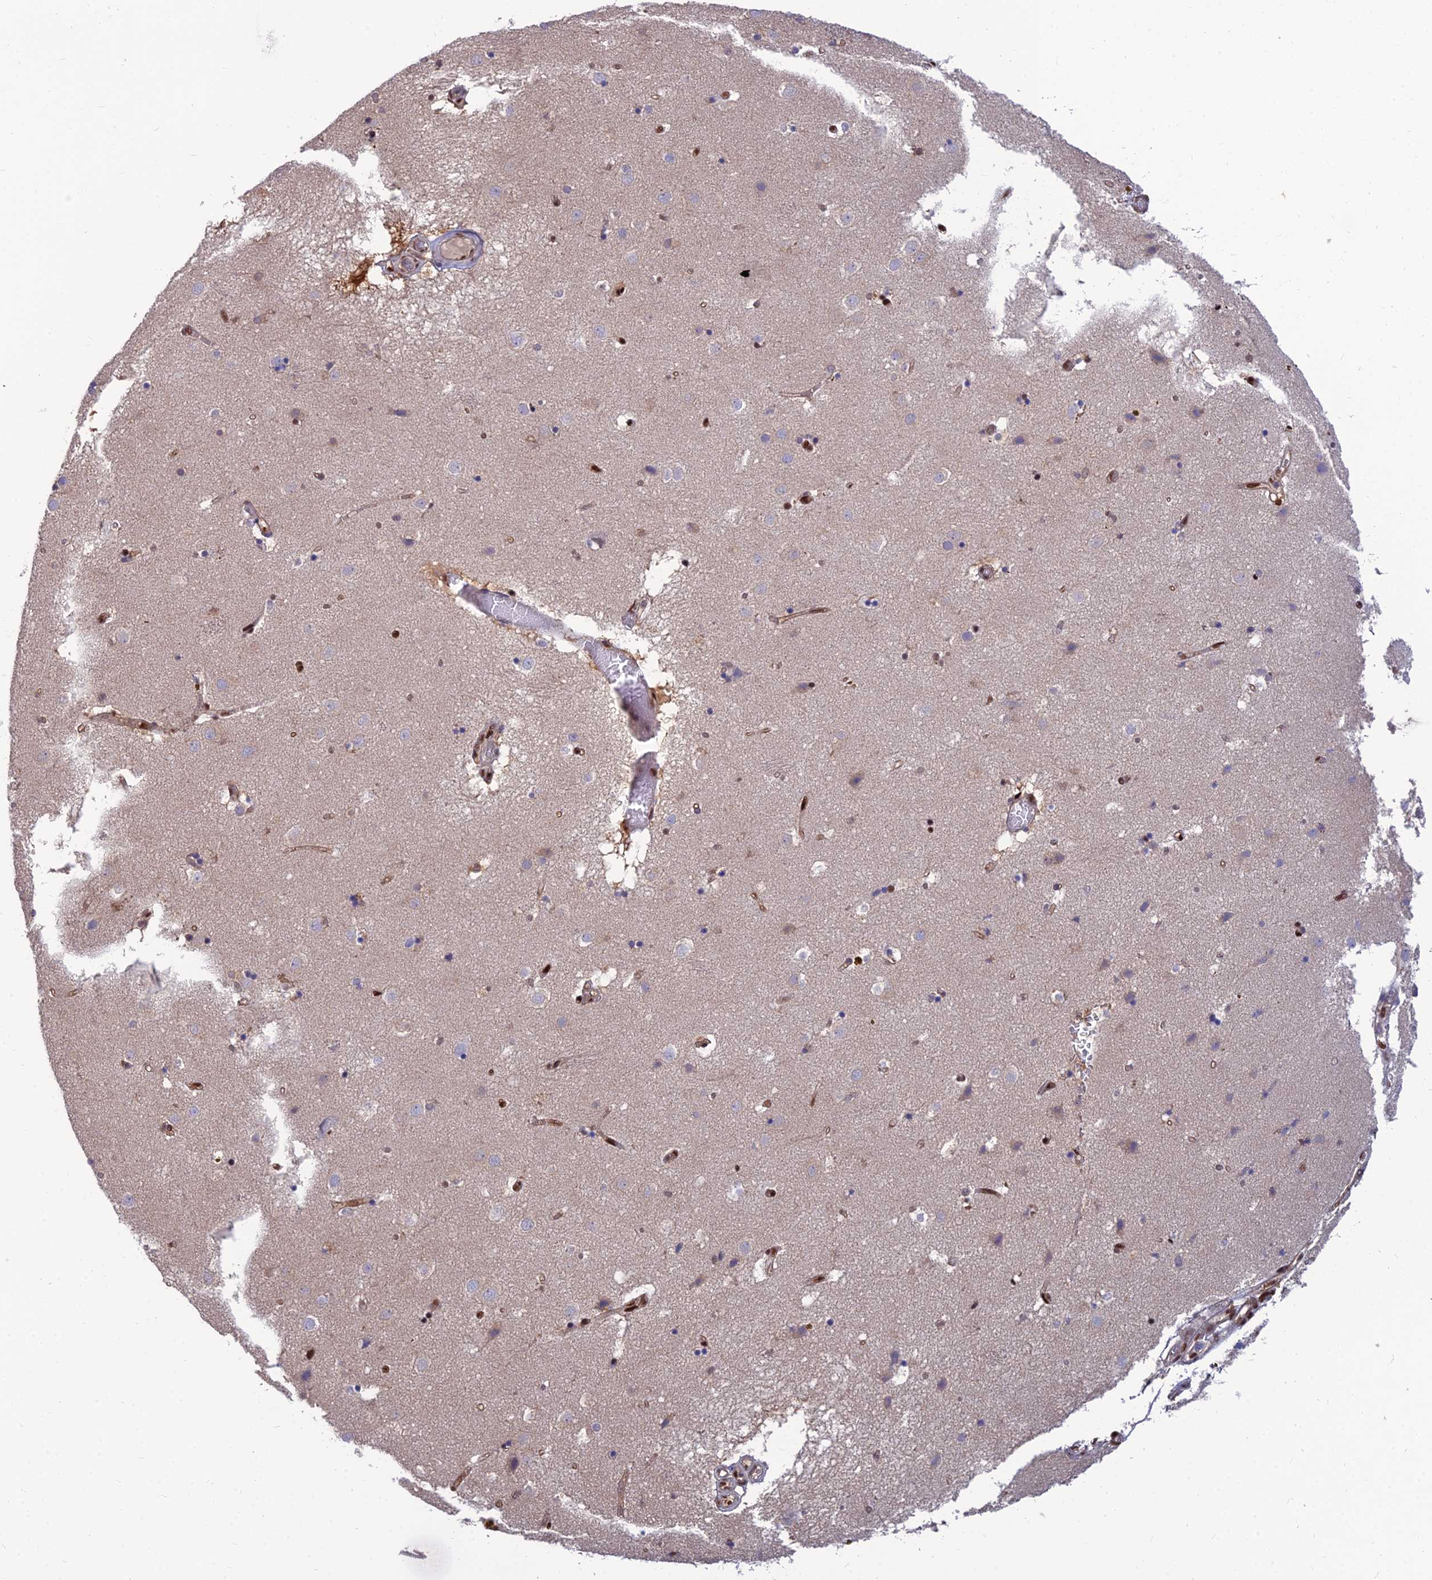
{"staining": {"intensity": "strong", "quantity": "25%-75%", "location": "nuclear"}, "tissue": "caudate", "cell_type": "Glial cells", "image_type": "normal", "snomed": [{"axis": "morphology", "description": "Normal tissue, NOS"}, {"axis": "topography", "description": "Lateral ventricle wall"}], "caption": "Immunohistochemistry (IHC) image of normal caudate: caudate stained using immunohistochemistry reveals high levels of strong protein expression localized specifically in the nuclear of glial cells, appearing as a nuclear brown color.", "gene": "DNPEP", "patient": {"sex": "male", "age": 70}}